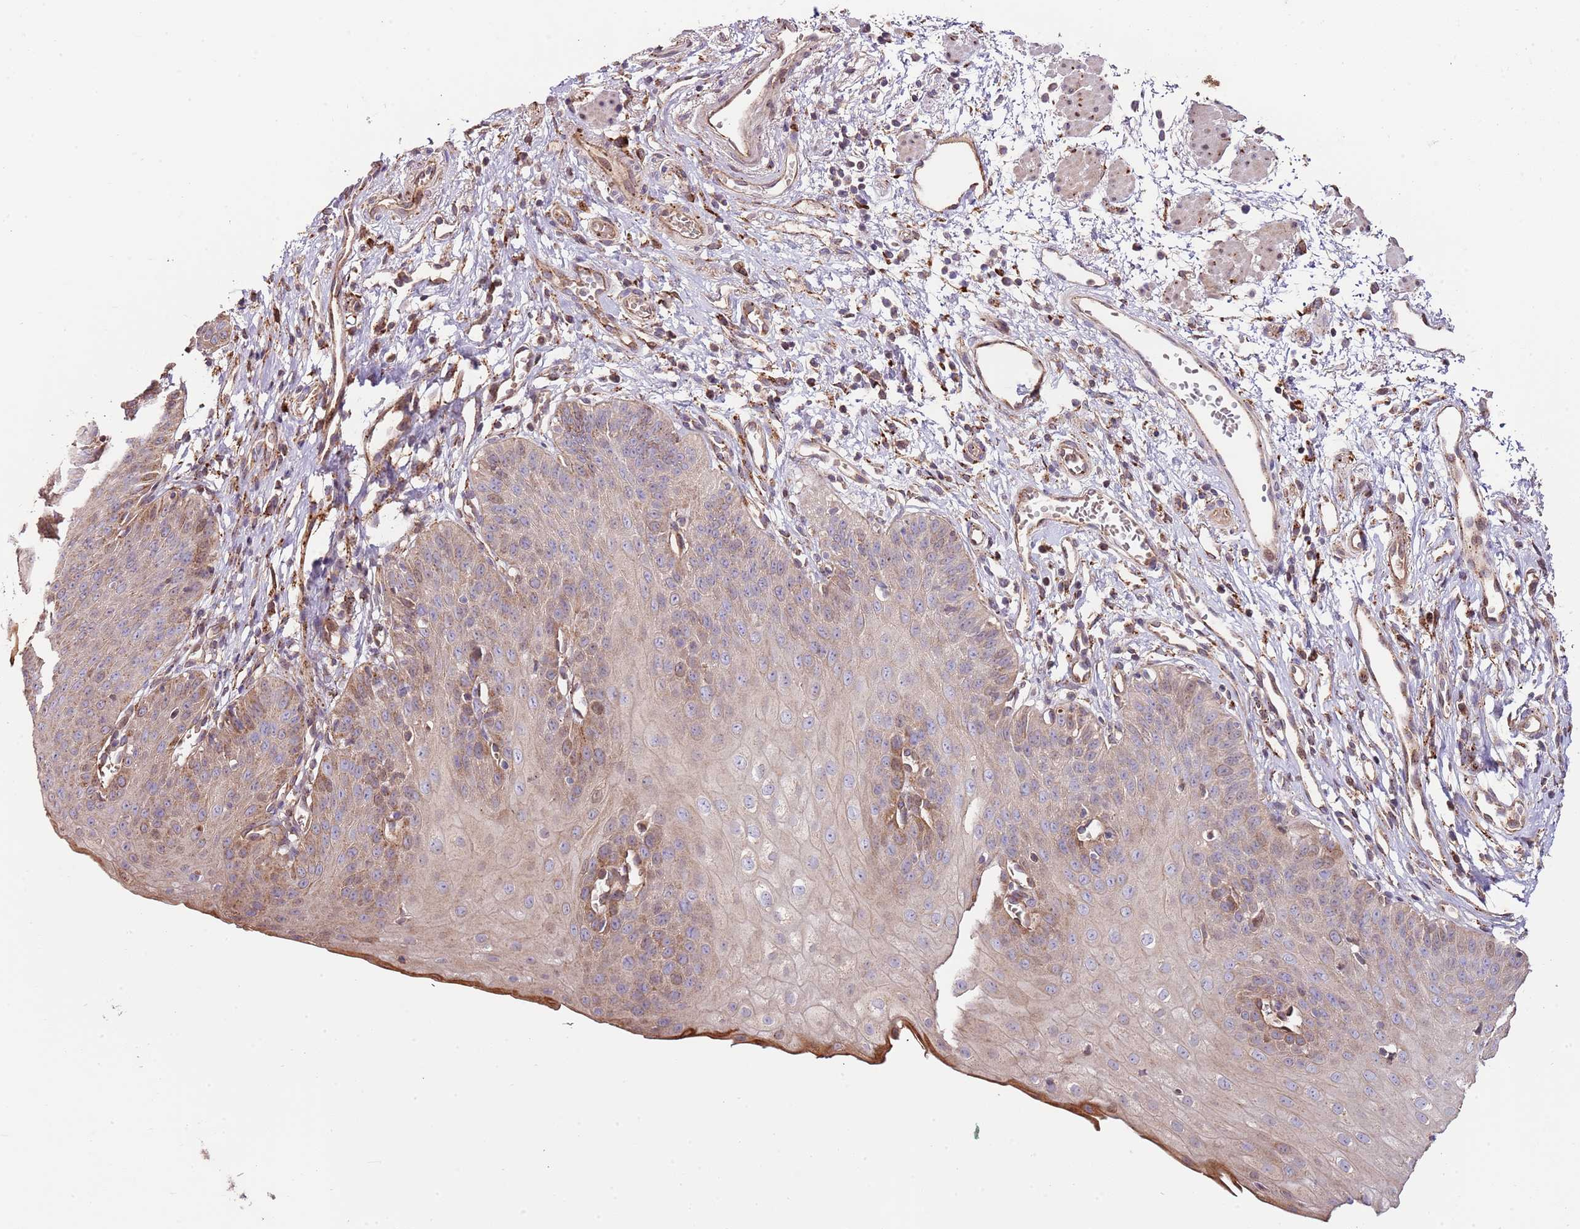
{"staining": {"intensity": "moderate", "quantity": "25%-75%", "location": "cytoplasmic/membranous"}, "tissue": "esophagus", "cell_type": "Squamous epithelial cells", "image_type": "normal", "snomed": [{"axis": "morphology", "description": "Normal tissue, NOS"}, {"axis": "topography", "description": "Esophagus"}], "caption": "Unremarkable esophagus demonstrates moderate cytoplasmic/membranous staining in about 25%-75% of squamous epithelial cells.", "gene": "DOCK6", "patient": {"sex": "male", "age": 71}}